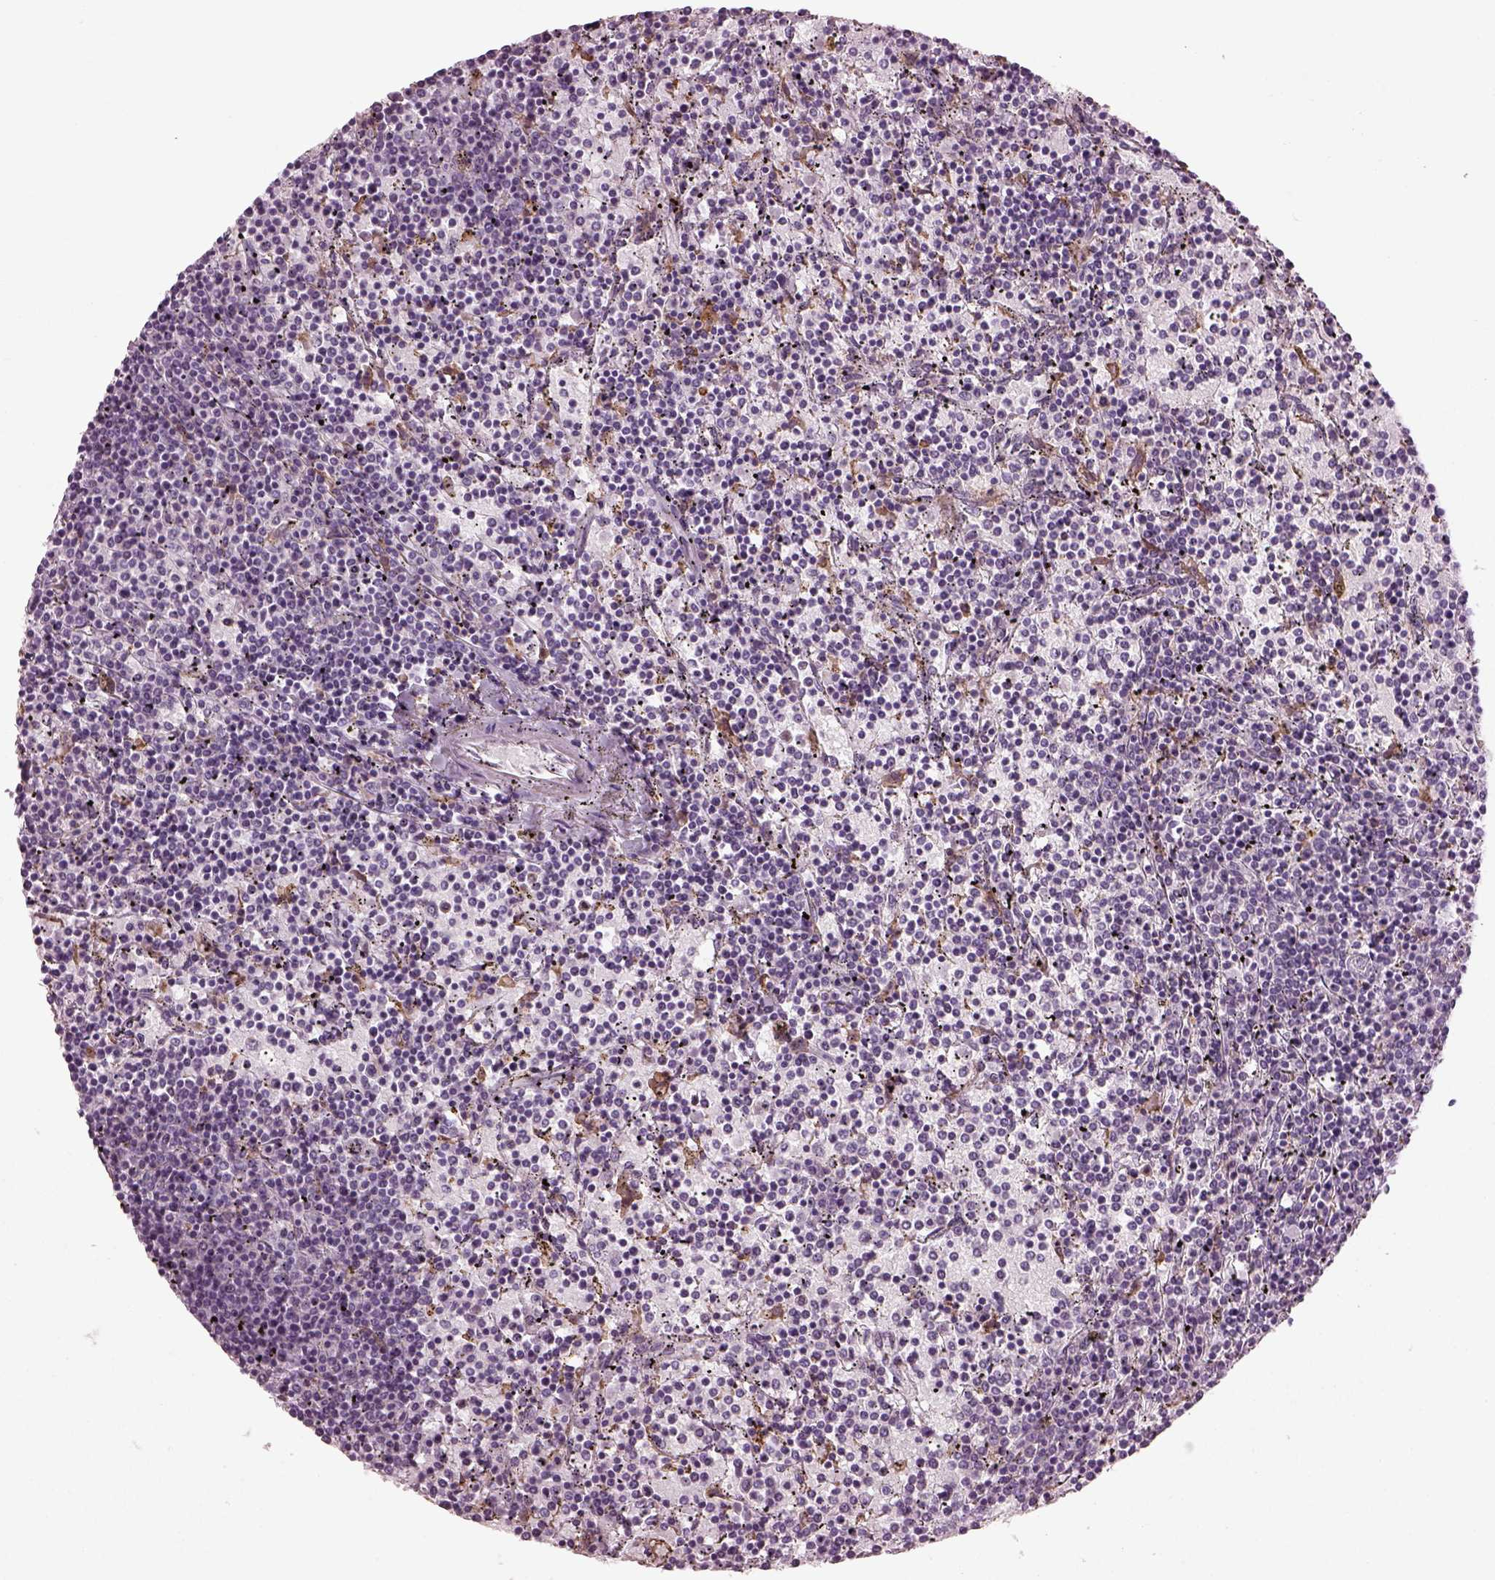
{"staining": {"intensity": "negative", "quantity": "none", "location": "none"}, "tissue": "lymphoma", "cell_type": "Tumor cells", "image_type": "cancer", "snomed": [{"axis": "morphology", "description": "Malignant lymphoma, non-Hodgkin's type, Low grade"}, {"axis": "topography", "description": "Spleen"}], "caption": "Immunohistochemical staining of low-grade malignant lymphoma, non-Hodgkin's type displays no significant staining in tumor cells.", "gene": "TMEM231", "patient": {"sex": "female", "age": 77}}